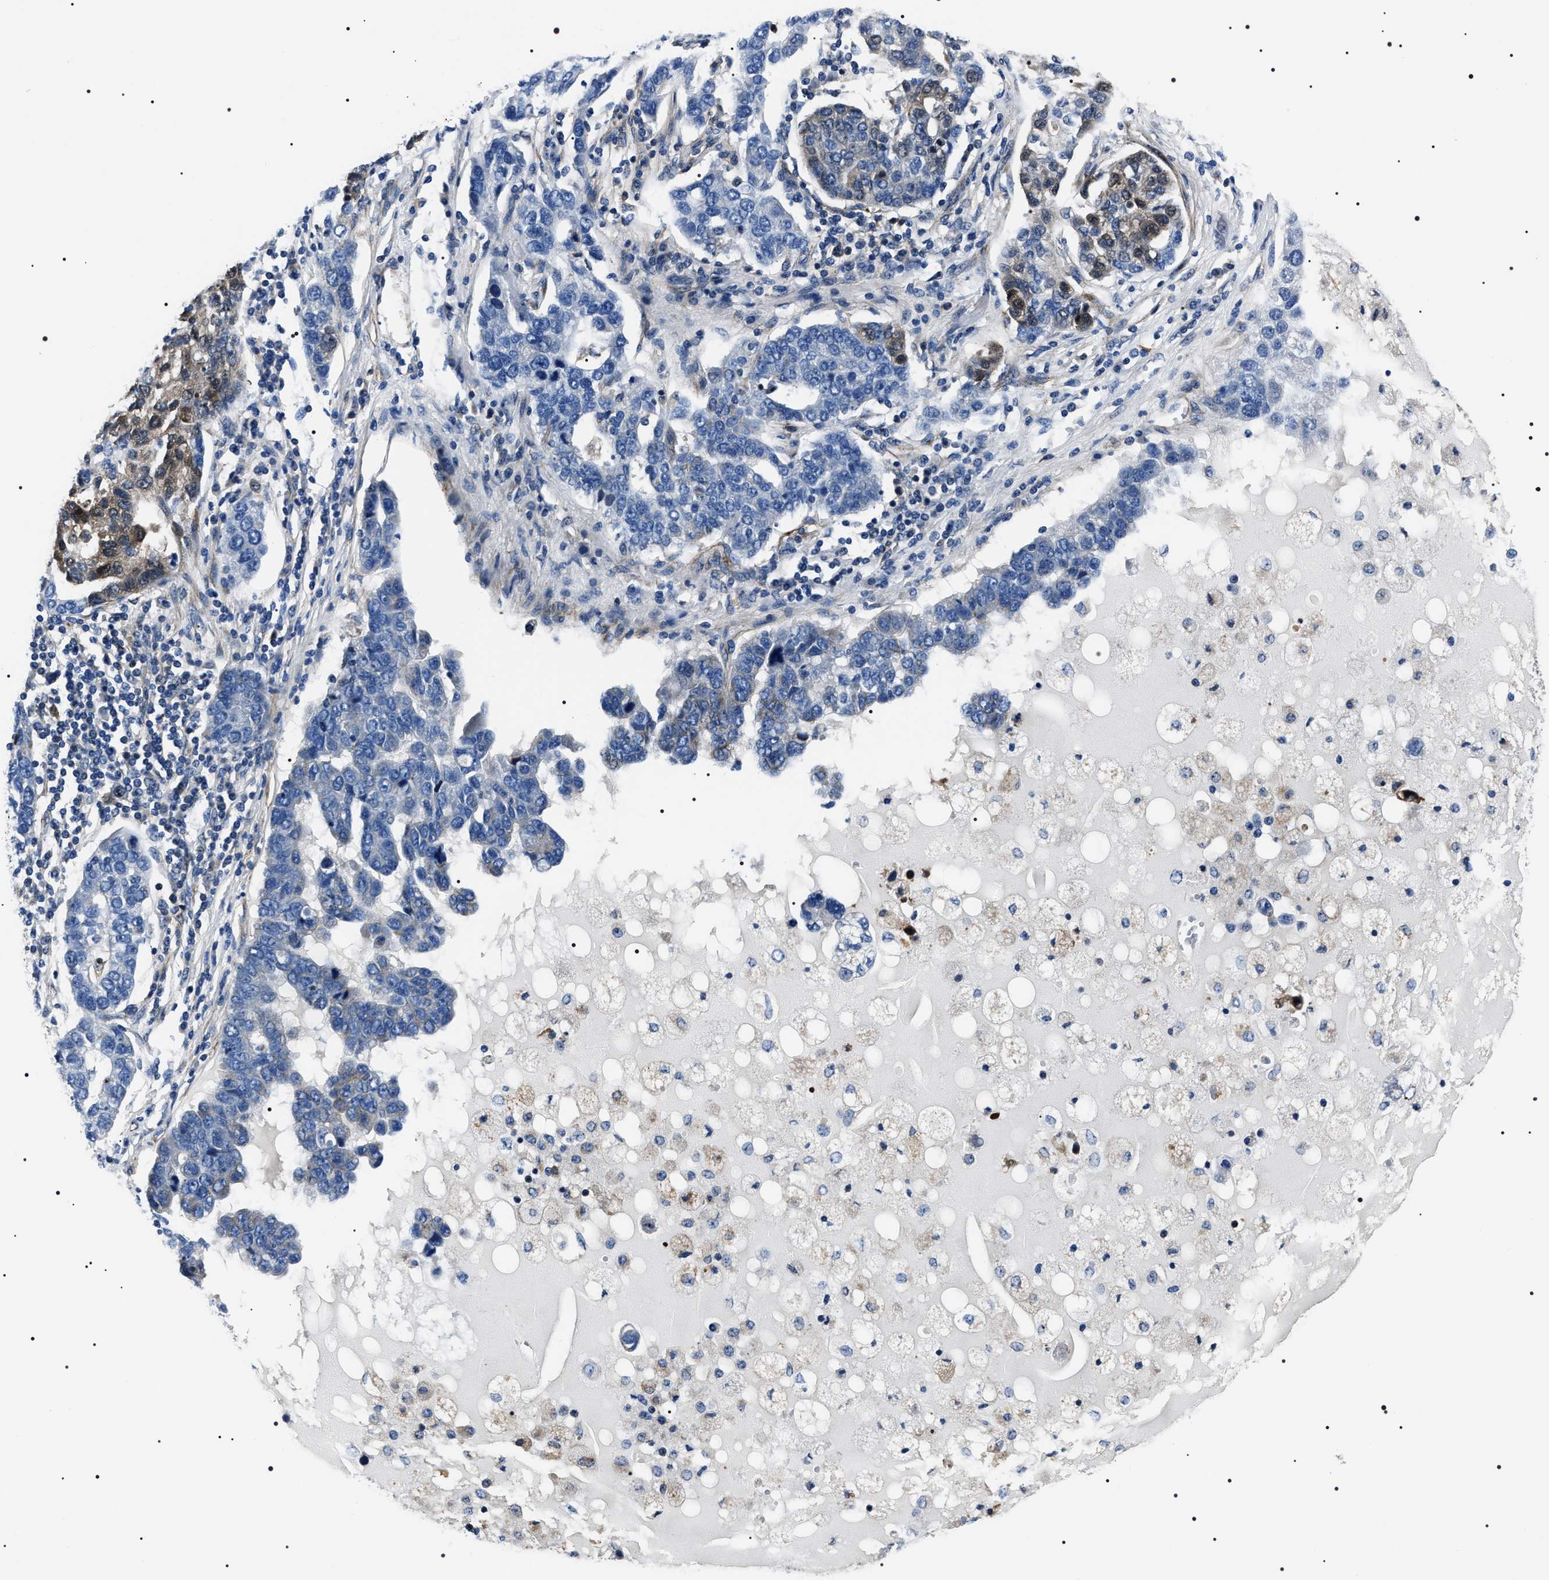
{"staining": {"intensity": "weak", "quantity": "25%-75%", "location": "cytoplasmic/membranous"}, "tissue": "pancreatic cancer", "cell_type": "Tumor cells", "image_type": "cancer", "snomed": [{"axis": "morphology", "description": "Adenocarcinoma, NOS"}, {"axis": "topography", "description": "Pancreas"}], "caption": "Immunohistochemistry (IHC) image of neoplastic tissue: human adenocarcinoma (pancreatic) stained using immunohistochemistry (IHC) displays low levels of weak protein expression localized specifically in the cytoplasmic/membranous of tumor cells, appearing as a cytoplasmic/membranous brown color.", "gene": "BAG2", "patient": {"sex": "female", "age": 61}}